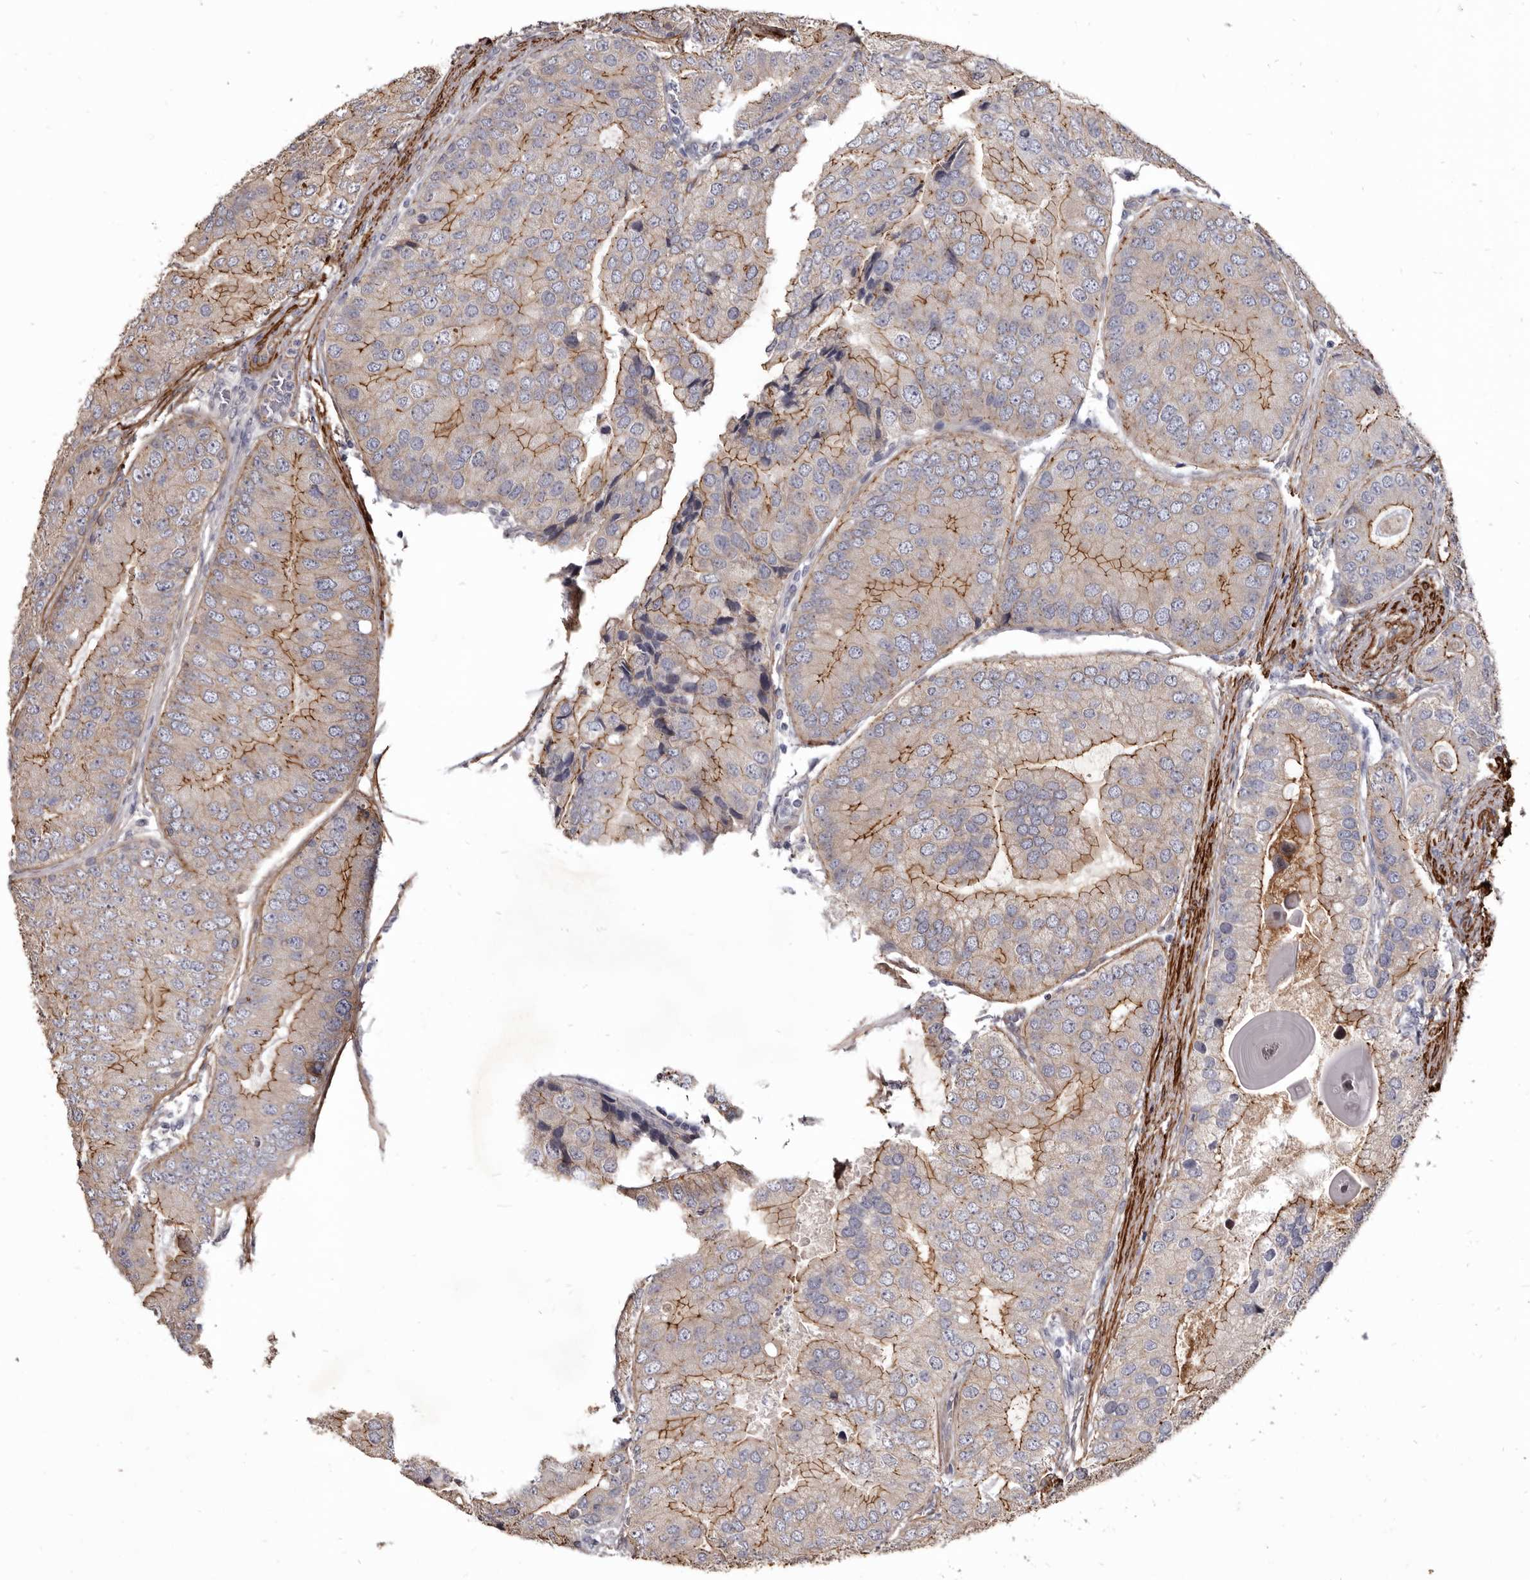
{"staining": {"intensity": "moderate", "quantity": "25%-75%", "location": "cytoplasmic/membranous"}, "tissue": "prostate cancer", "cell_type": "Tumor cells", "image_type": "cancer", "snomed": [{"axis": "morphology", "description": "Adenocarcinoma, High grade"}, {"axis": "topography", "description": "Prostate"}], "caption": "IHC of prostate high-grade adenocarcinoma reveals medium levels of moderate cytoplasmic/membranous expression in about 25%-75% of tumor cells.", "gene": "CGN", "patient": {"sex": "male", "age": 70}}